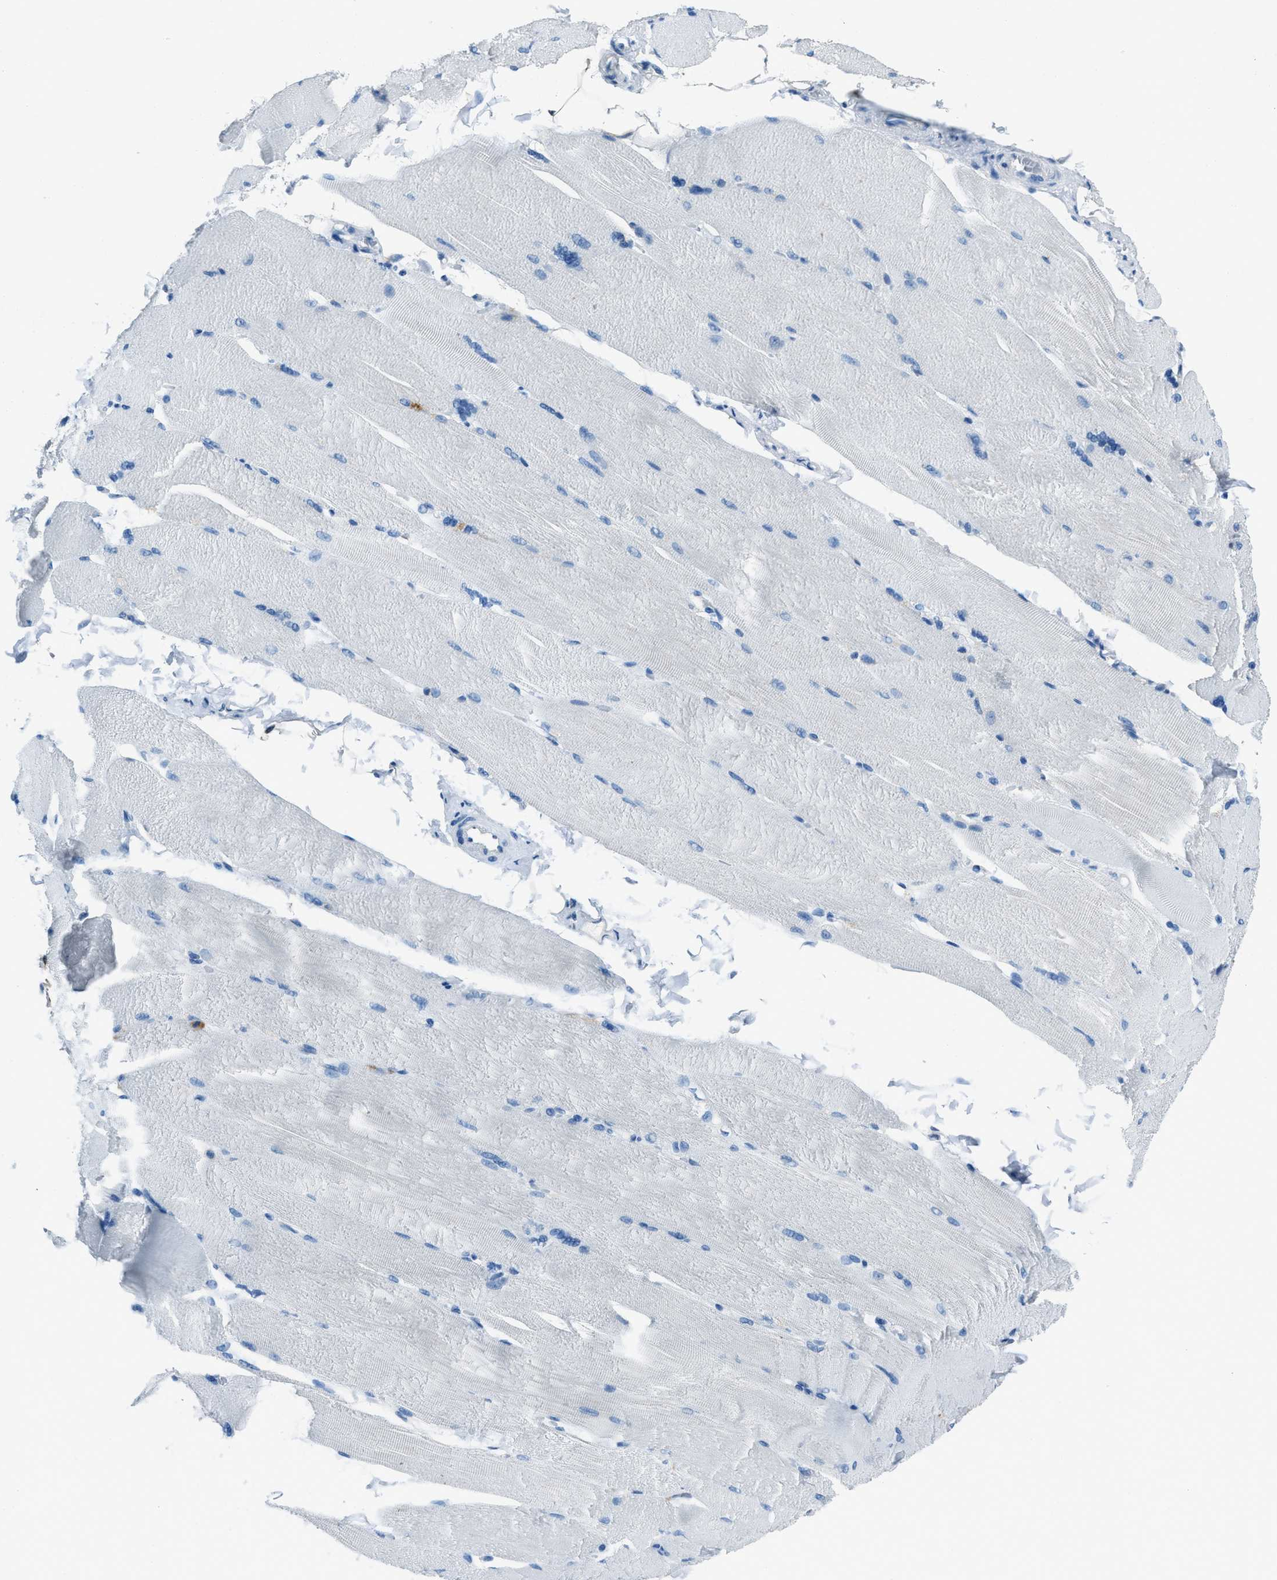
{"staining": {"intensity": "negative", "quantity": "none", "location": "none"}, "tissue": "skeletal muscle", "cell_type": "Myocytes", "image_type": "normal", "snomed": [{"axis": "morphology", "description": "Normal tissue, NOS"}, {"axis": "topography", "description": "Skin"}, {"axis": "topography", "description": "Skeletal muscle"}], "caption": "DAB (3,3'-diaminobenzidine) immunohistochemical staining of normal skeletal muscle shows no significant staining in myocytes.", "gene": "AMACR", "patient": {"sex": "male", "age": 83}}